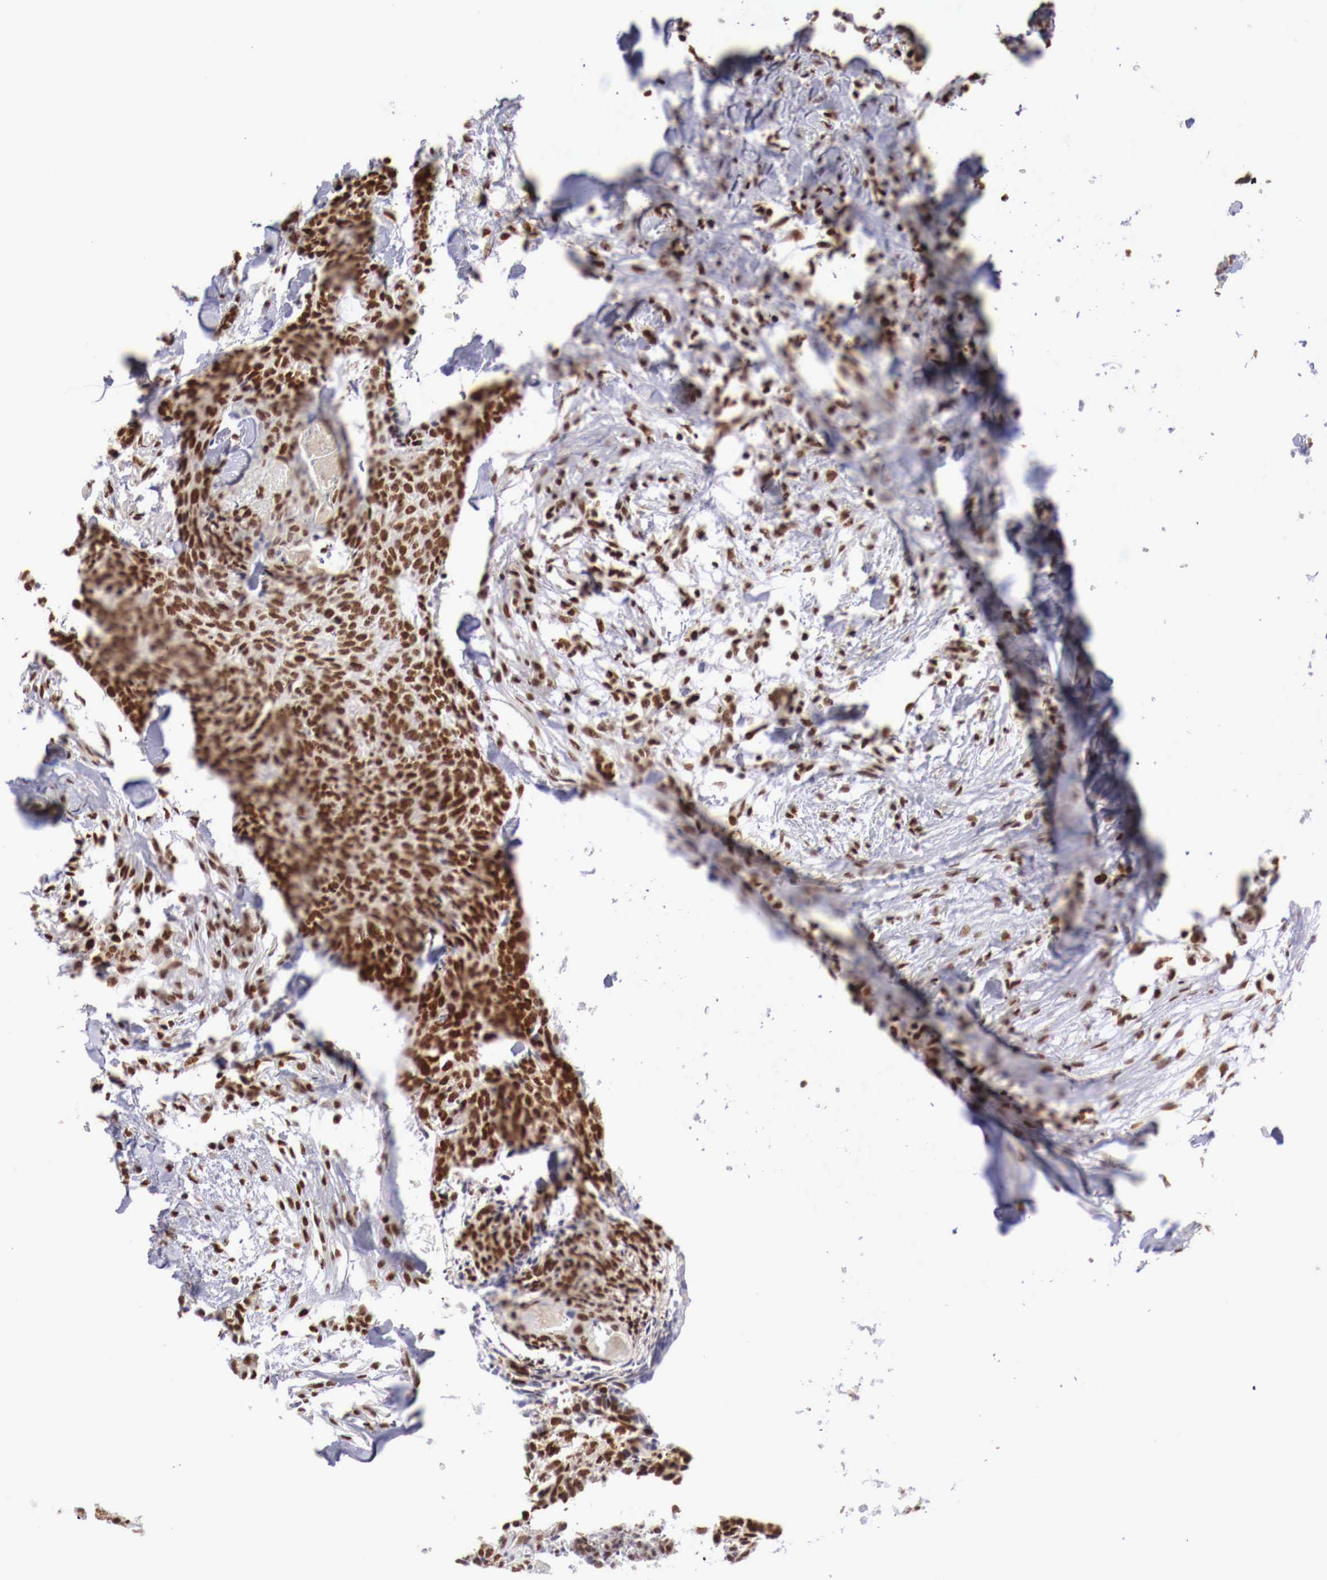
{"staining": {"intensity": "strong", "quantity": ">75%", "location": "nuclear"}, "tissue": "head and neck cancer", "cell_type": "Tumor cells", "image_type": "cancer", "snomed": [{"axis": "morphology", "description": "Squamous cell carcinoma, NOS"}, {"axis": "topography", "description": "Salivary gland"}, {"axis": "topography", "description": "Head-Neck"}], "caption": "A brown stain labels strong nuclear expression of a protein in head and neck cancer (squamous cell carcinoma) tumor cells. The staining was performed using DAB (3,3'-diaminobenzidine) to visualize the protein expression in brown, while the nuclei were stained in blue with hematoxylin (Magnification: 20x).", "gene": "MAX", "patient": {"sex": "male", "age": 70}}